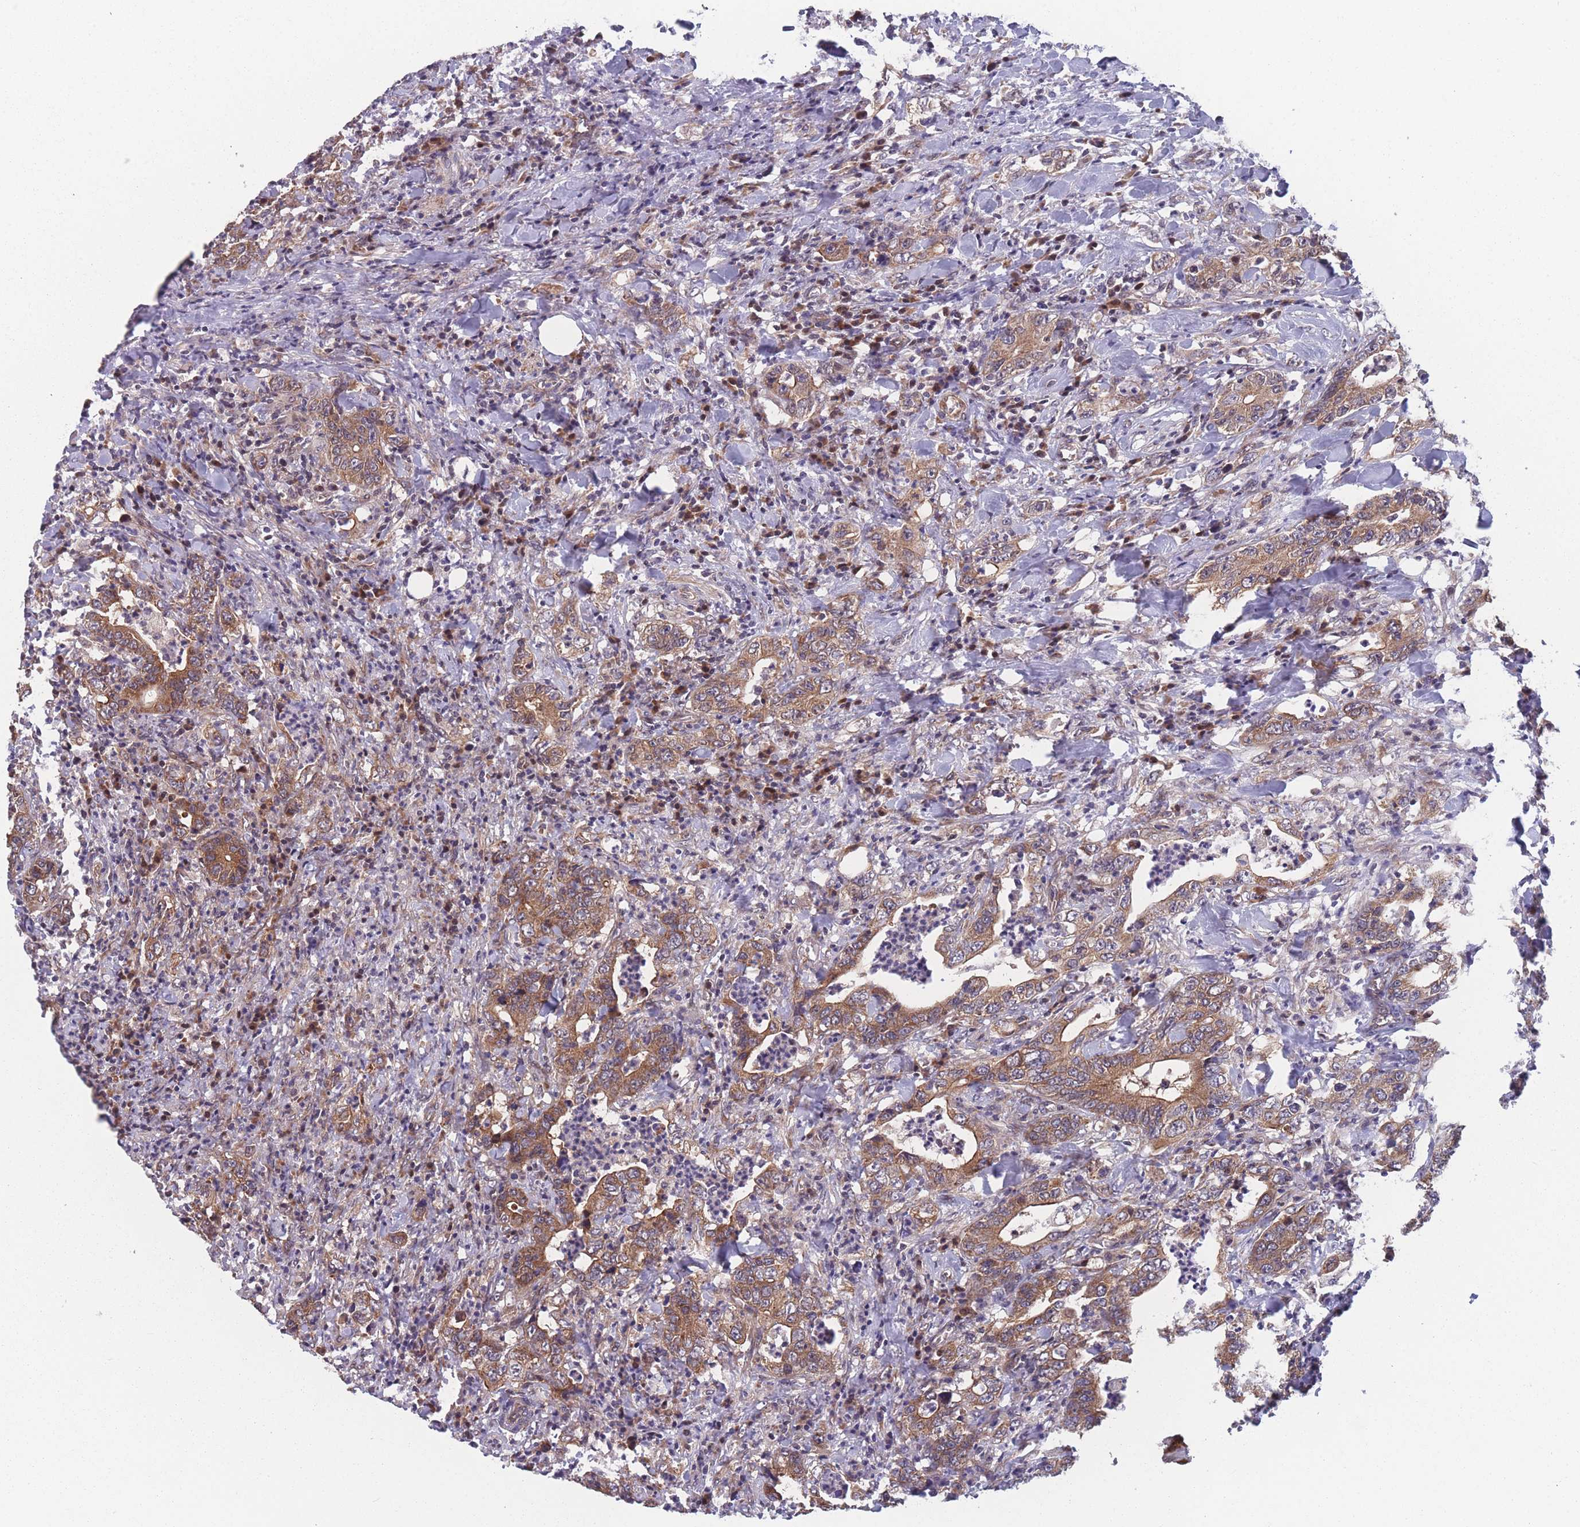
{"staining": {"intensity": "strong", "quantity": "25%-75%", "location": "cytoplasmic/membranous"}, "tissue": "colorectal cancer", "cell_type": "Tumor cells", "image_type": "cancer", "snomed": [{"axis": "morphology", "description": "Adenocarcinoma, NOS"}, {"axis": "topography", "description": "Colon"}], "caption": "High-power microscopy captured an IHC histopathology image of colorectal cancer (adenocarcinoma), revealing strong cytoplasmic/membranous positivity in approximately 25%-75% of tumor cells. The protein is stained brown, and the nuclei are stained in blue (DAB IHC with brightfield microscopy, high magnification).", "gene": "RPS18", "patient": {"sex": "female", "age": 75}}